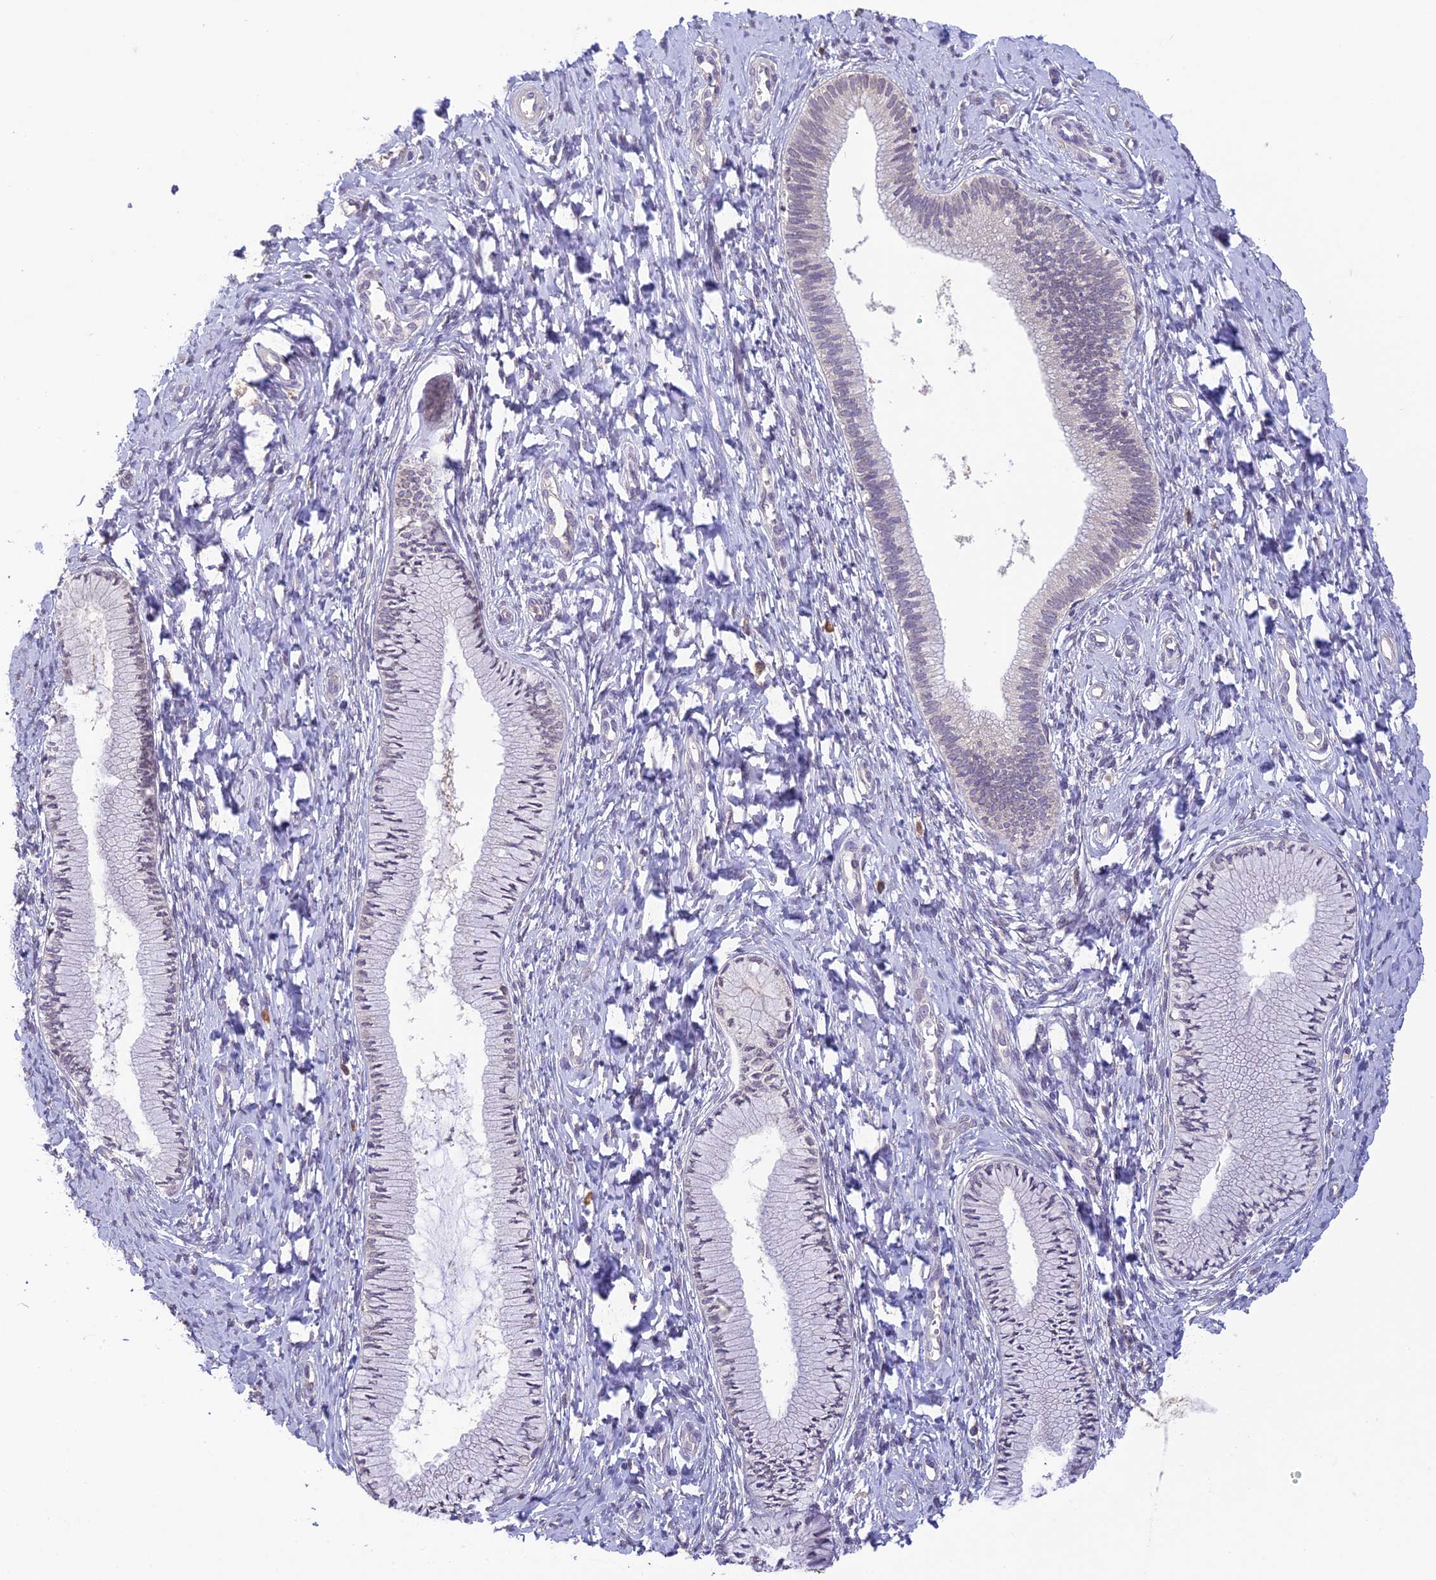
{"staining": {"intensity": "negative", "quantity": "none", "location": "none"}, "tissue": "cervix", "cell_type": "Glandular cells", "image_type": "normal", "snomed": [{"axis": "morphology", "description": "Normal tissue, NOS"}, {"axis": "topography", "description": "Cervix"}], "caption": "Cervix was stained to show a protein in brown. There is no significant positivity in glandular cells.", "gene": "BMT2", "patient": {"sex": "female", "age": 36}}